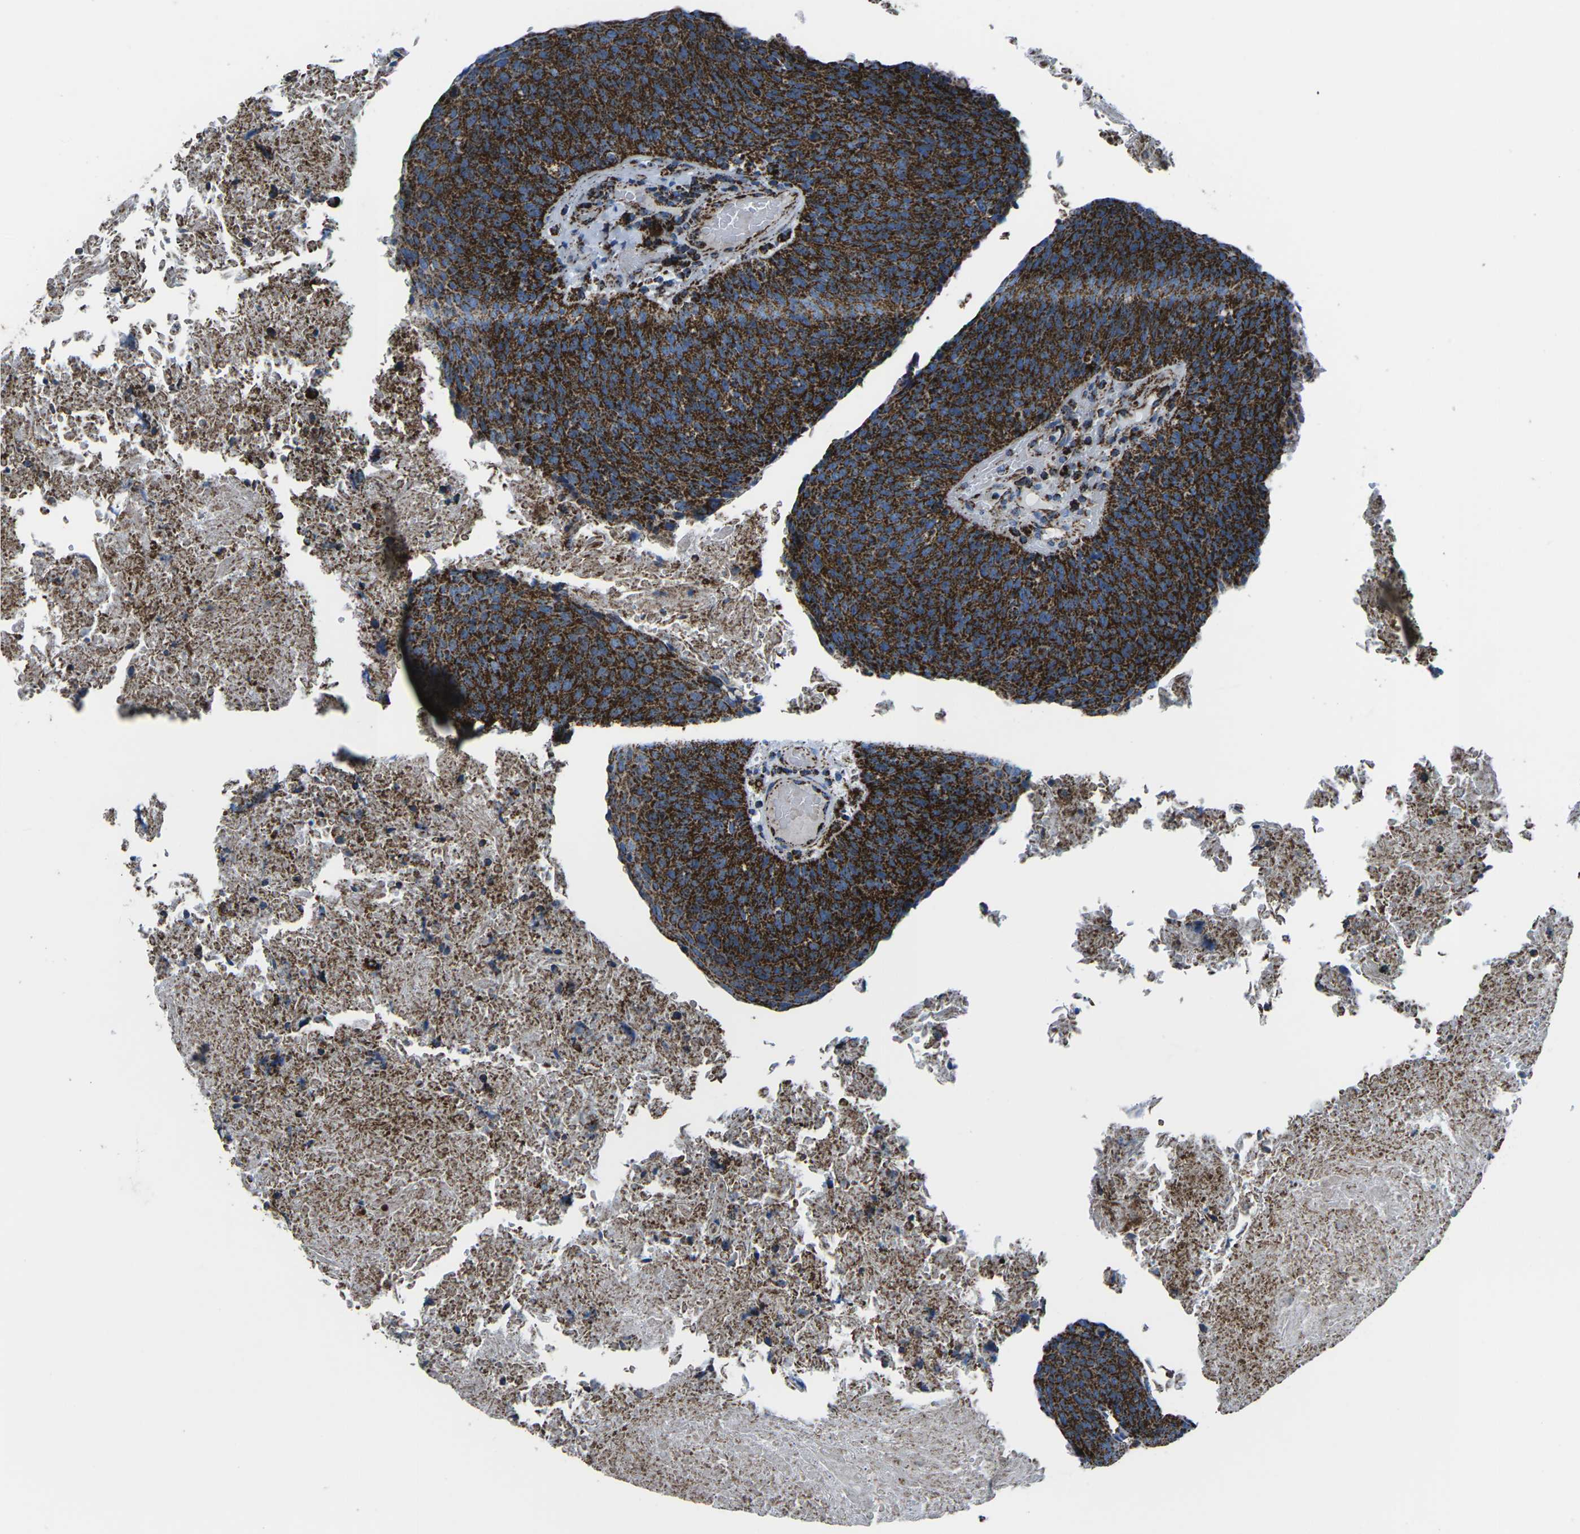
{"staining": {"intensity": "strong", "quantity": ">75%", "location": "cytoplasmic/membranous"}, "tissue": "head and neck cancer", "cell_type": "Tumor cells", "image_type": "cancer", "snomed": [{"axis": "morphology", "description": "Squamous cell carcinoma, NOS"}, {"axis": "morphology", "description": "Squamous cell carcinoma, metastatic, NOS"}, {"axis": "topography", "description": "Lymph node"}, {"axis": "topography", "description": "Head-Neck"}], "caption": "IHC micrograph of neoplastic tissue: squamous cell carcinoma (head and neck) stained using immunohistochemistry demonstrates high levels of strong protein expression localized specifically in the cytoplasmic/membranous of tumor cells, appearing as a cytoplasmic/membranous brown color.", "gene": "MT-CO2", "patient": {"sex": "male", "age": 62}}